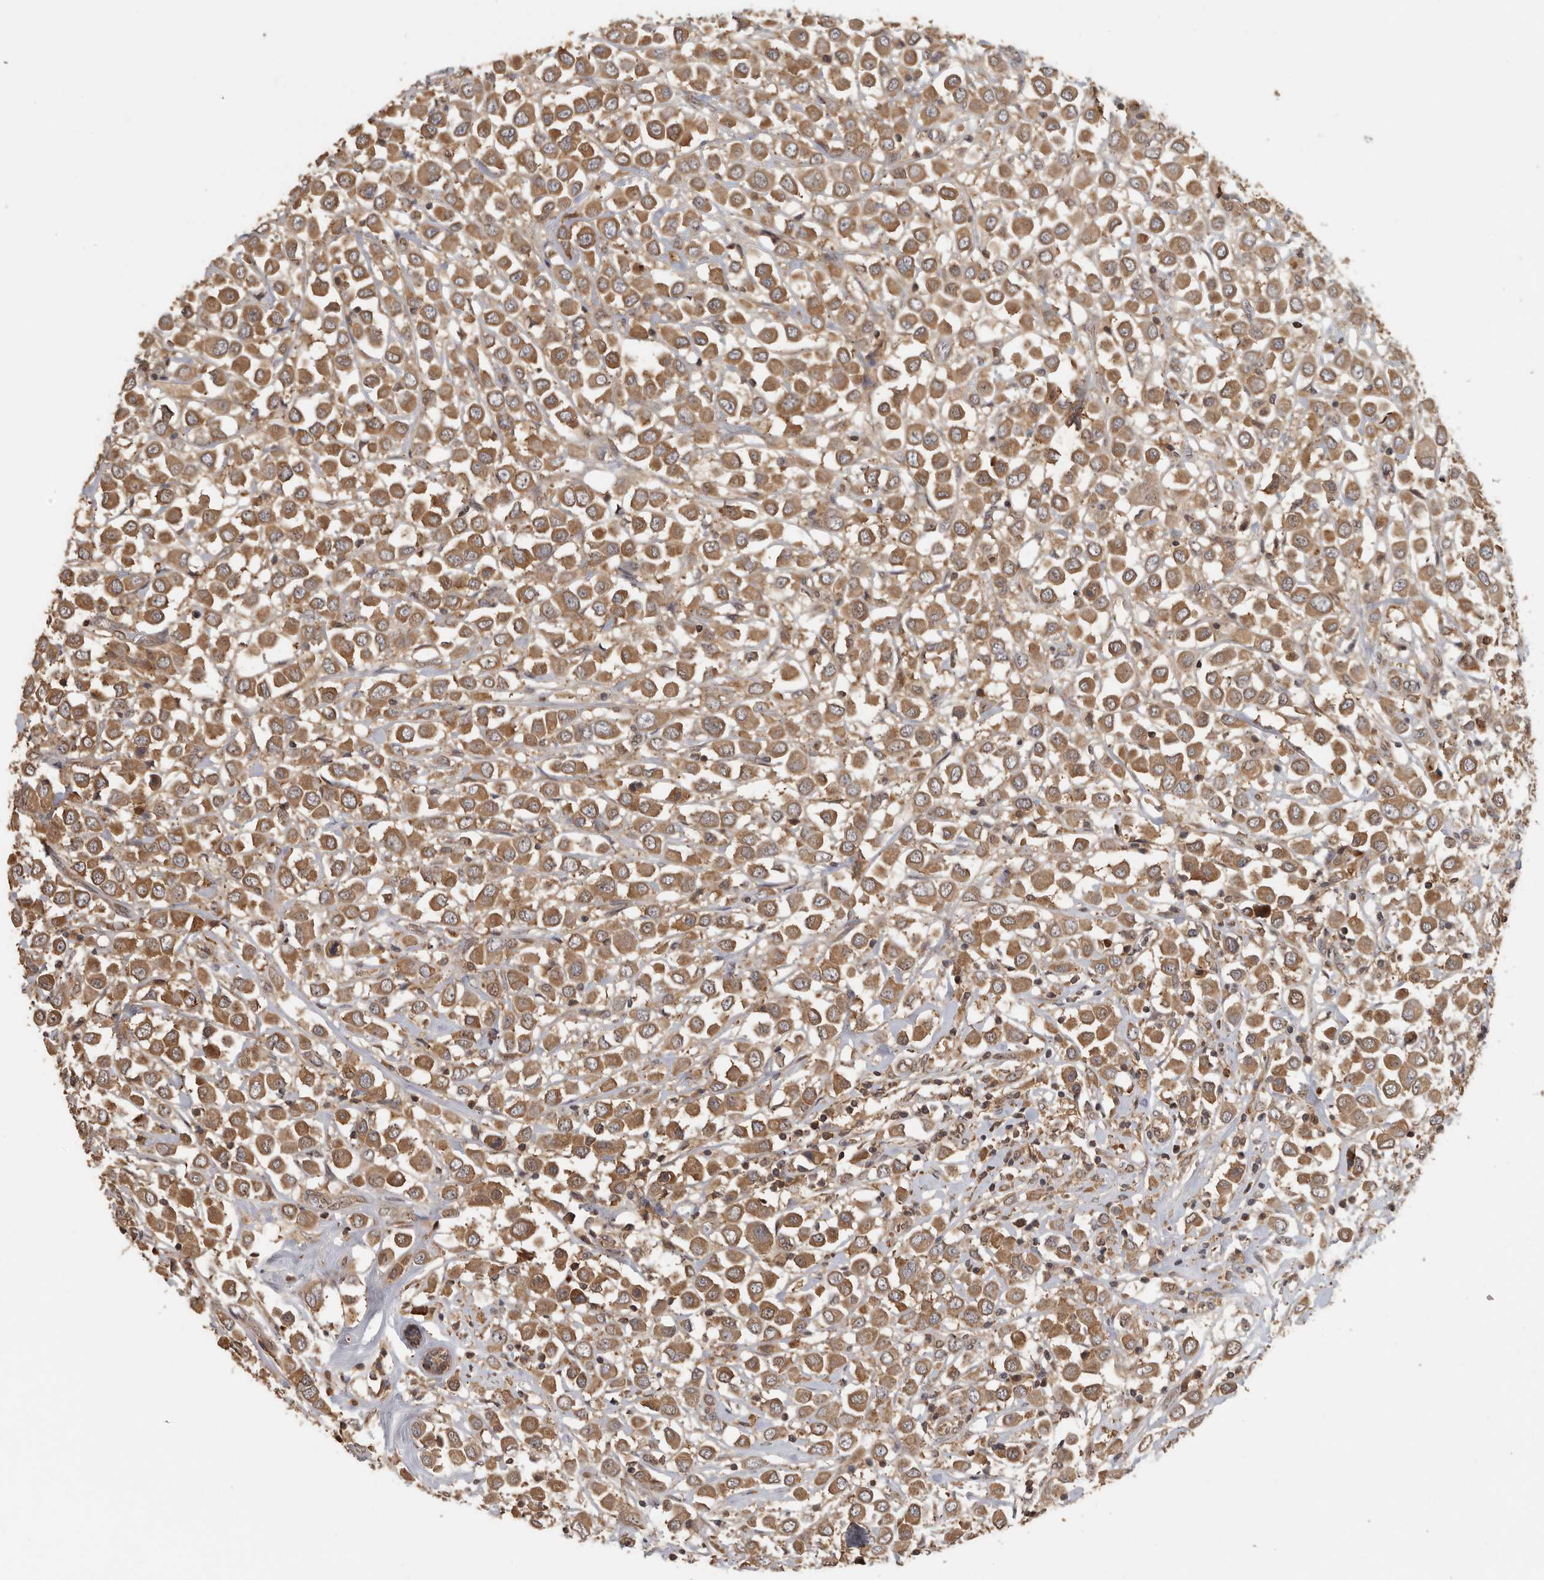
{"staining": {"intensity": "moderate", "quantity": ">75%", "location": "cytoplasmic/membranous"}, "tissue": "breast cancer", "cell_type": "Tumor cells", "image_type": "cancer", "snomed": [{"axis": "morphology", "description": "Duct carcinoma"}, {"axis": "topography", "description": "Breast"}], "caption": "This histopathology image shows immunohistochemistry staining of human breast cancer (intraductal carcinoma), with medium moderate cytoplasmic/membranous expression in about >75% of tumor cells.", "gene": "CCT8", "patient": {"sex": "female", "age": 61}}